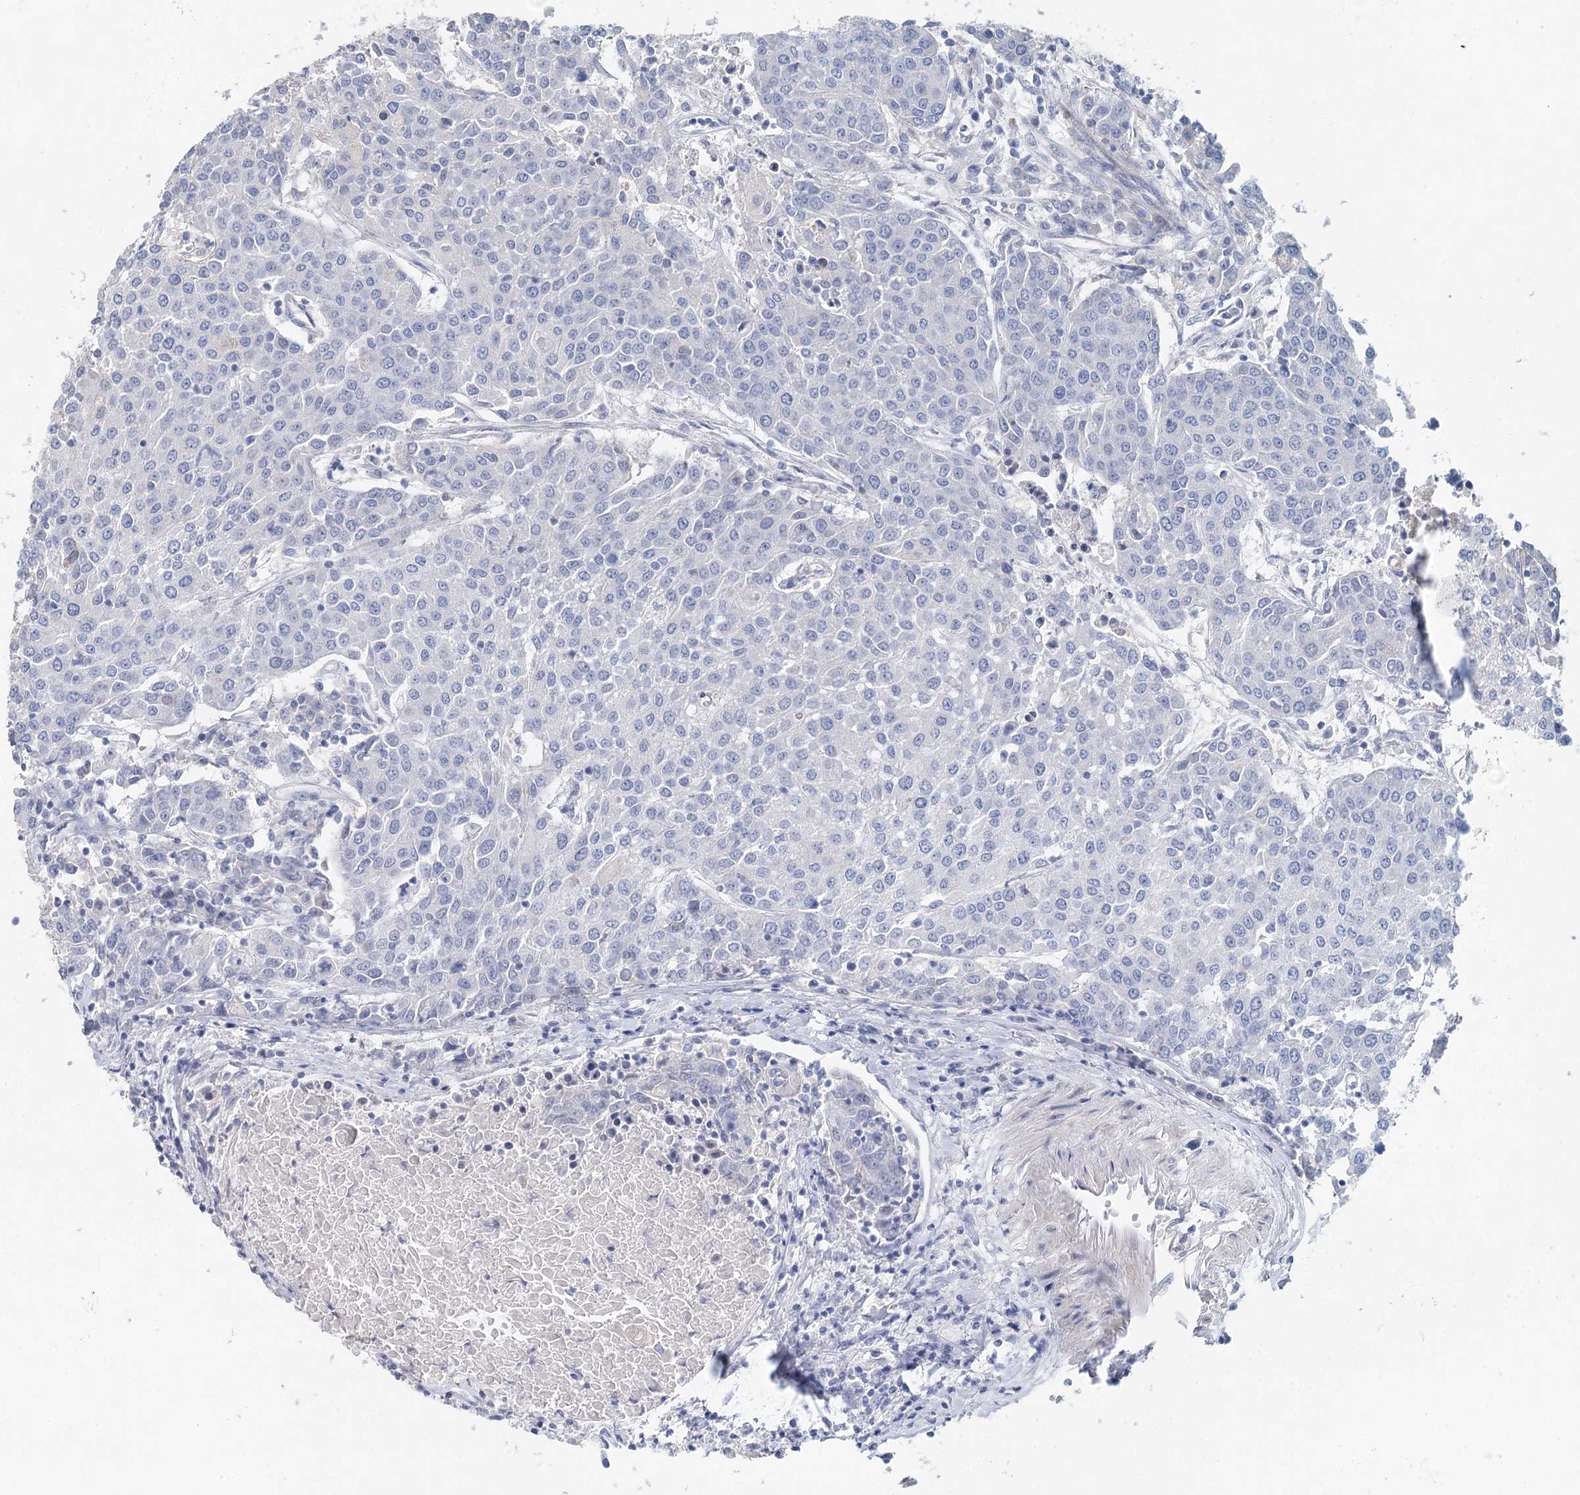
{"staining": {"intensity": "negative", "quantity": "none", "location": "none"}, "tissue": "urothelial cancer", "cell_type": "Tumor cells", "image_type": "cancer", "snomed": [{"axis": "morphology", "description": "Urothelial carcinoma, High grade"}, {"axis": "topography", "description": "Urinary bladder"}], "caption": "Immunohistochemistry (IHC) micrograph of urothelial cancer stained for a protein (brown), which shows no staining in tumor cells.", "gene": "MYL6B", "patient": {"sex": "female", "age": 85}}